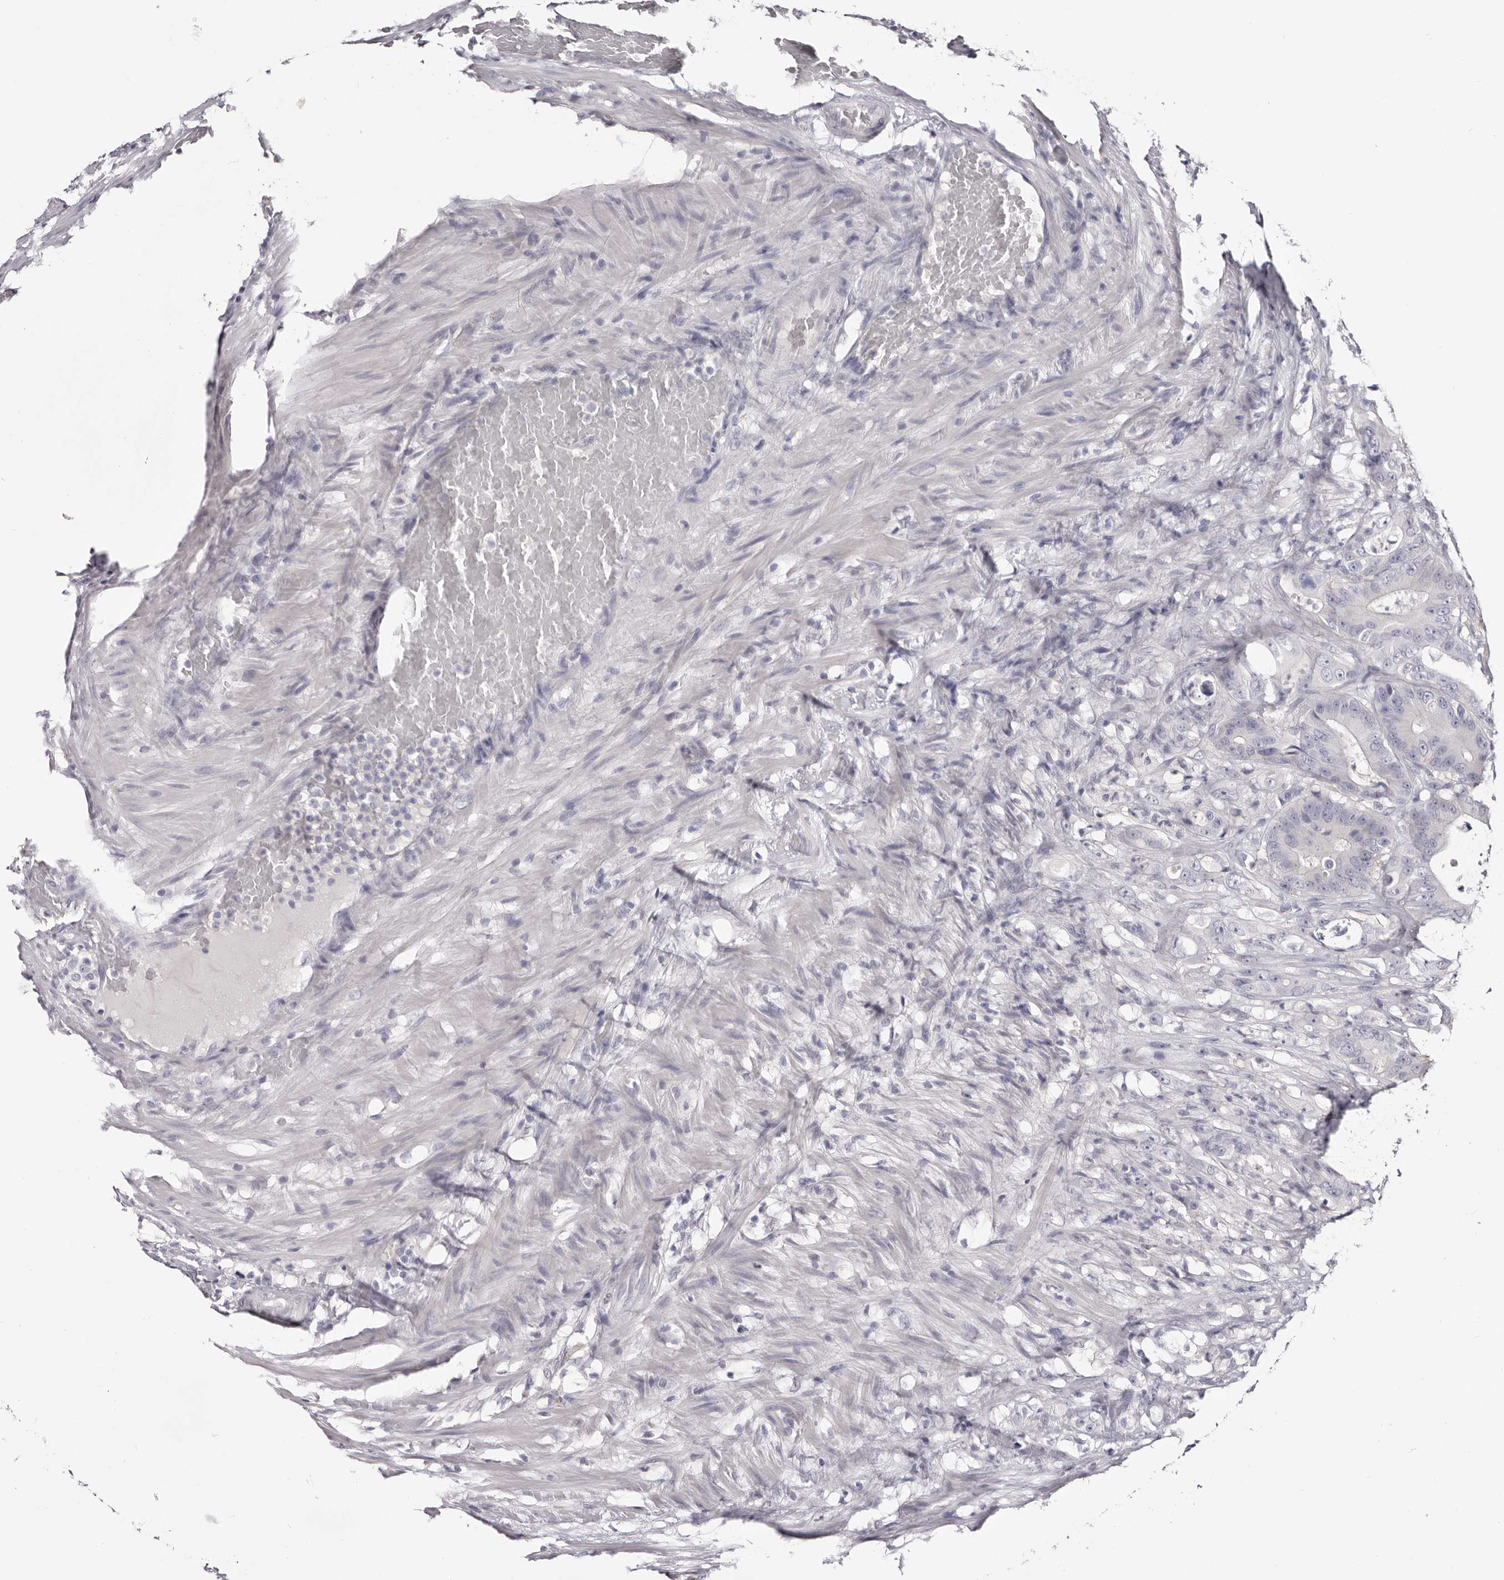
{"staining": {"intensity": "negative", "quantity": "none", "location": "none"}, "tissue": "colorectal cancer", "cell_type": "Tumor cells", "image_type": "cancer", "snomed": [{"axis": "morphology", "description": "Adenocarcinoma, NOS"}, {"axis": "topography", "description": "Colon"}], "caption": "Immunohistochemical staining of colorectal cancer displays no significant expression in tumor cells.", "gene": "AKNAD1", "patient": {"sex": "male", "age": 83}}